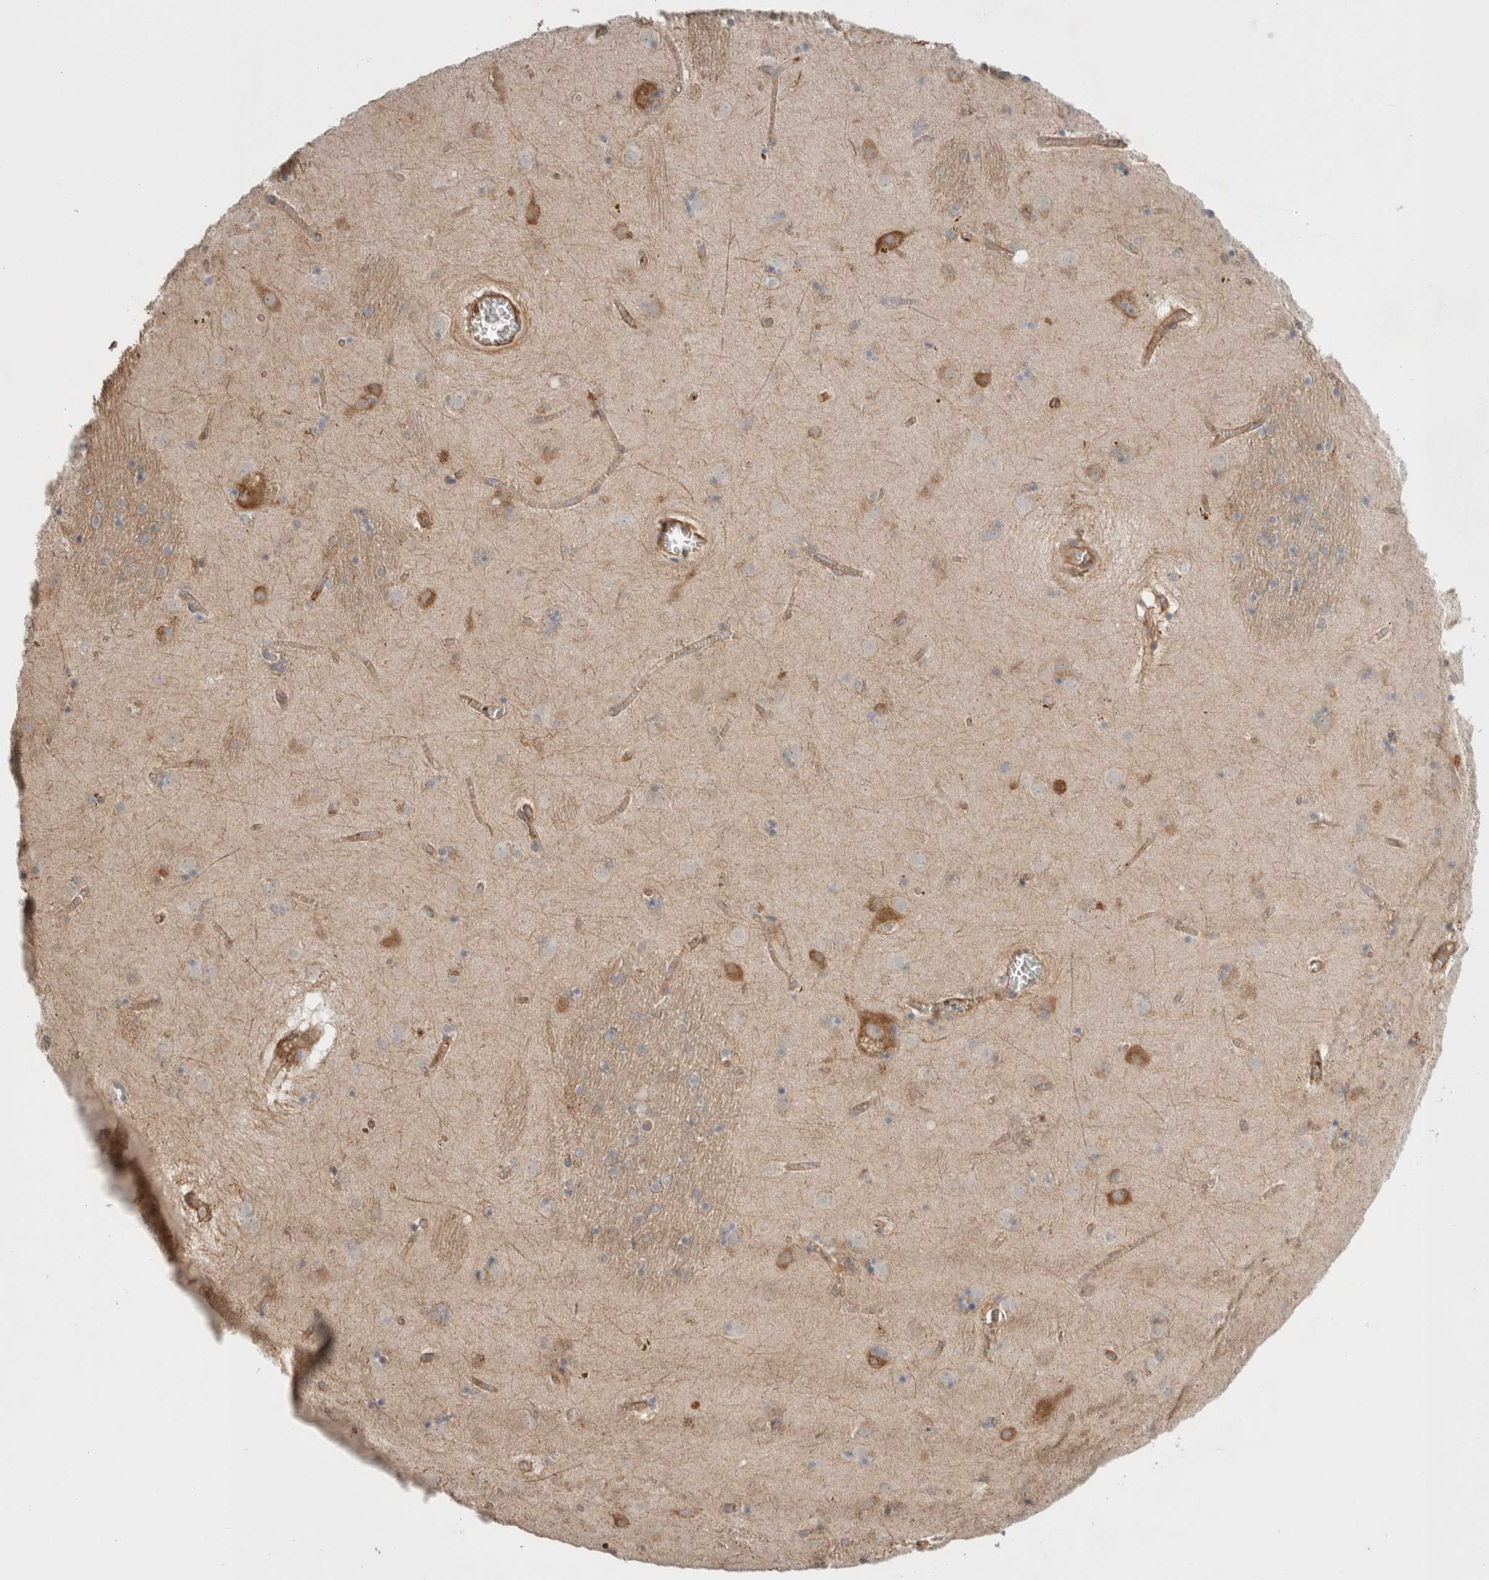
{"staining": {"intensity": "weak", "quantity": "<25%", "location": "cytoplasmic/membranous"}, "tissue": "caudate", "cell_type": "Glial cells", "image_type": "normal", "snomed": [{"axis": "morphology", "description": "Normal tissue, NOS"}, {"axis": "topography", "description": "Lateral ventricle wall"}], "caption": "Immunohistochemical staining of unremarkable caudate reveals no significant expression in glial cells. Nuclei are stained in blue.", "gene": "RASAL2", "patient": {"sex": "male", "age": 70}}